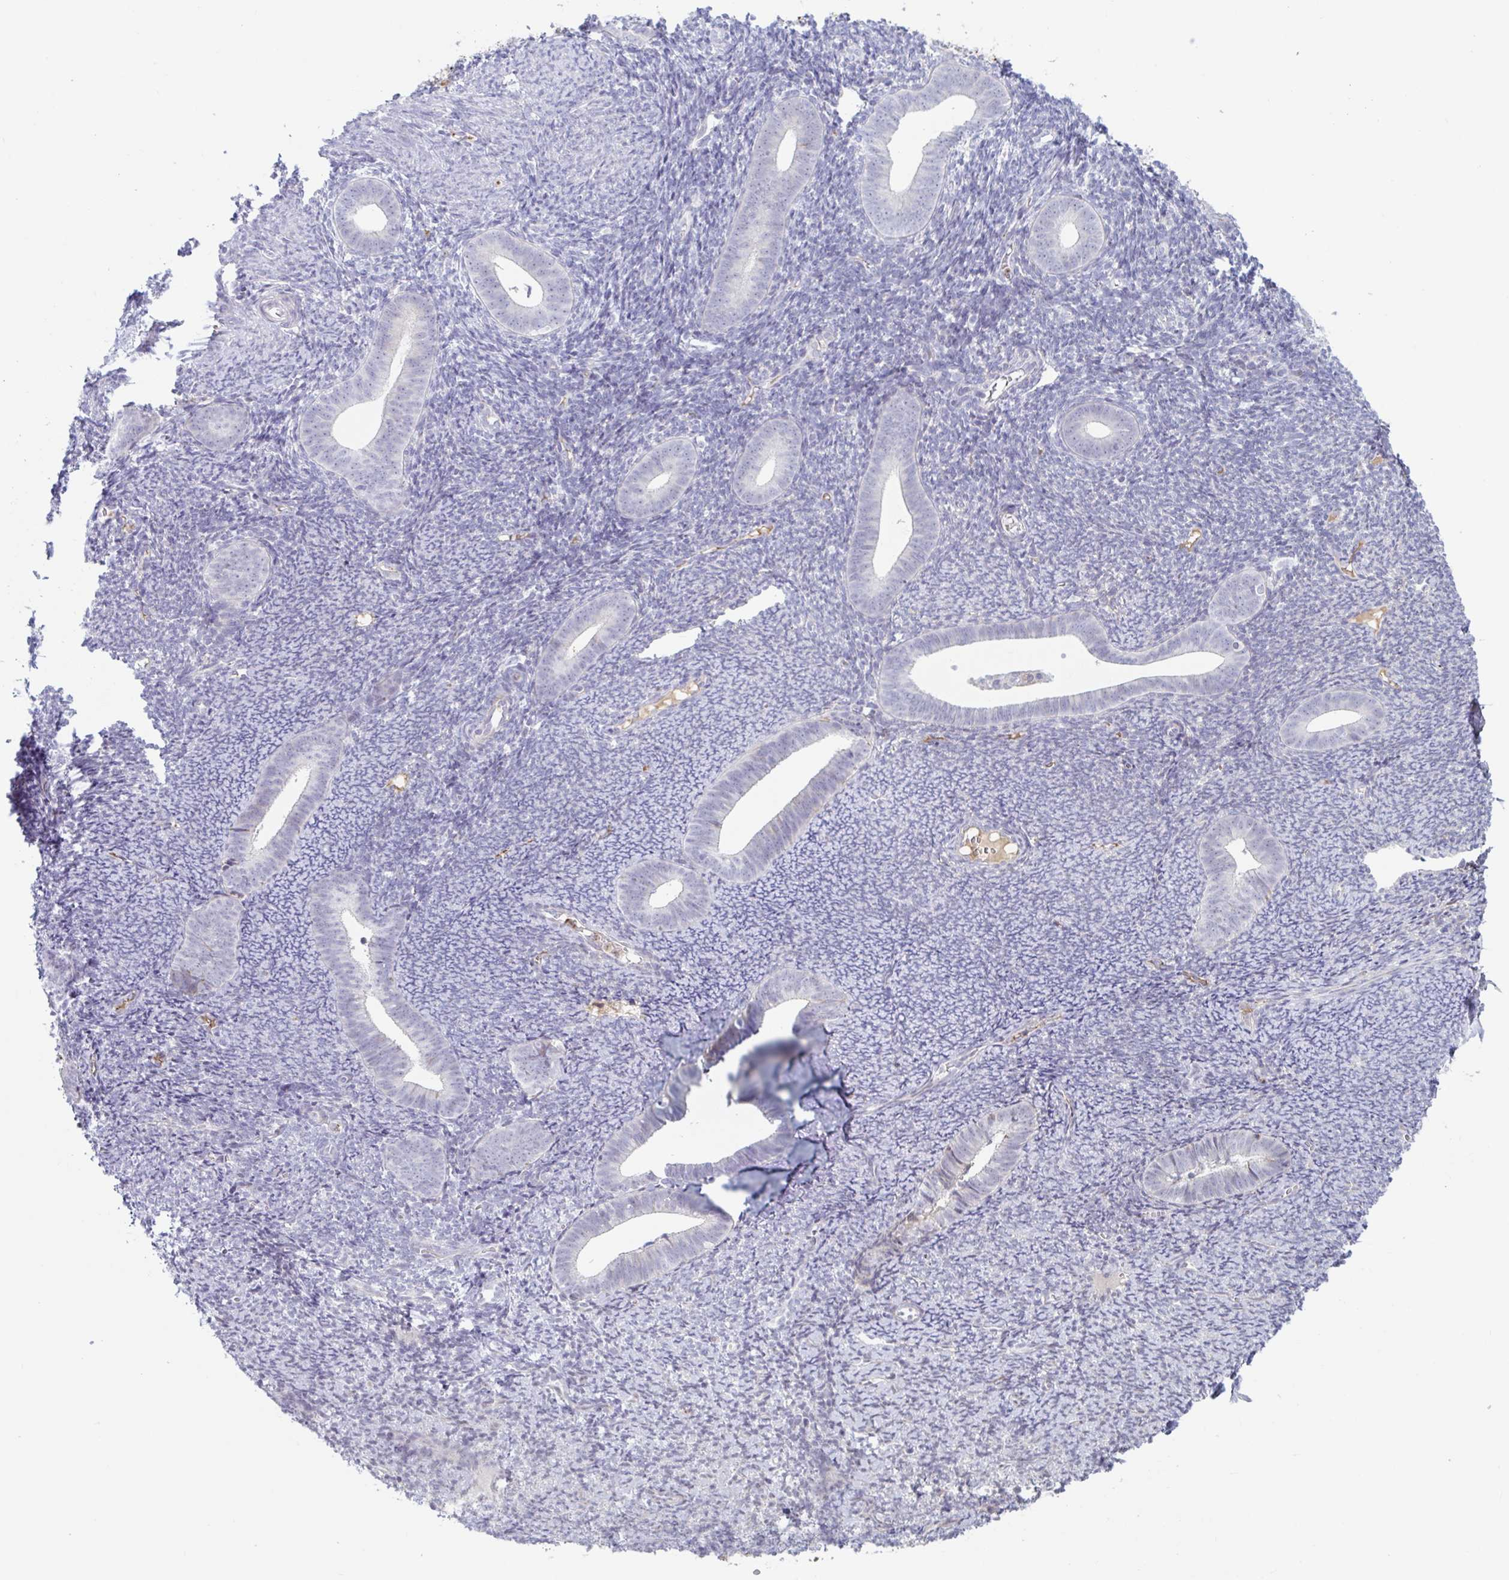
{"staining": {"intensity": "negative", "quantity": "none", "location": "none"}, "tissue": "endometrium", "cell_type": "Cells in endometrial stroma", "image_type": "normal", "snomed": [{"axis": "morphology", "description": "Normal tissue, NOS"}, {"axis": "topography", "description": "Endometrium"}], "caption": "Immunohistochemistry photomicrograph of unremarkable endometrium stained for a protein (brown), which shows no staining in cells in endometrial stroma.", "gene": "TAF1D", "patient": {"sex": "female", "age": 39}}